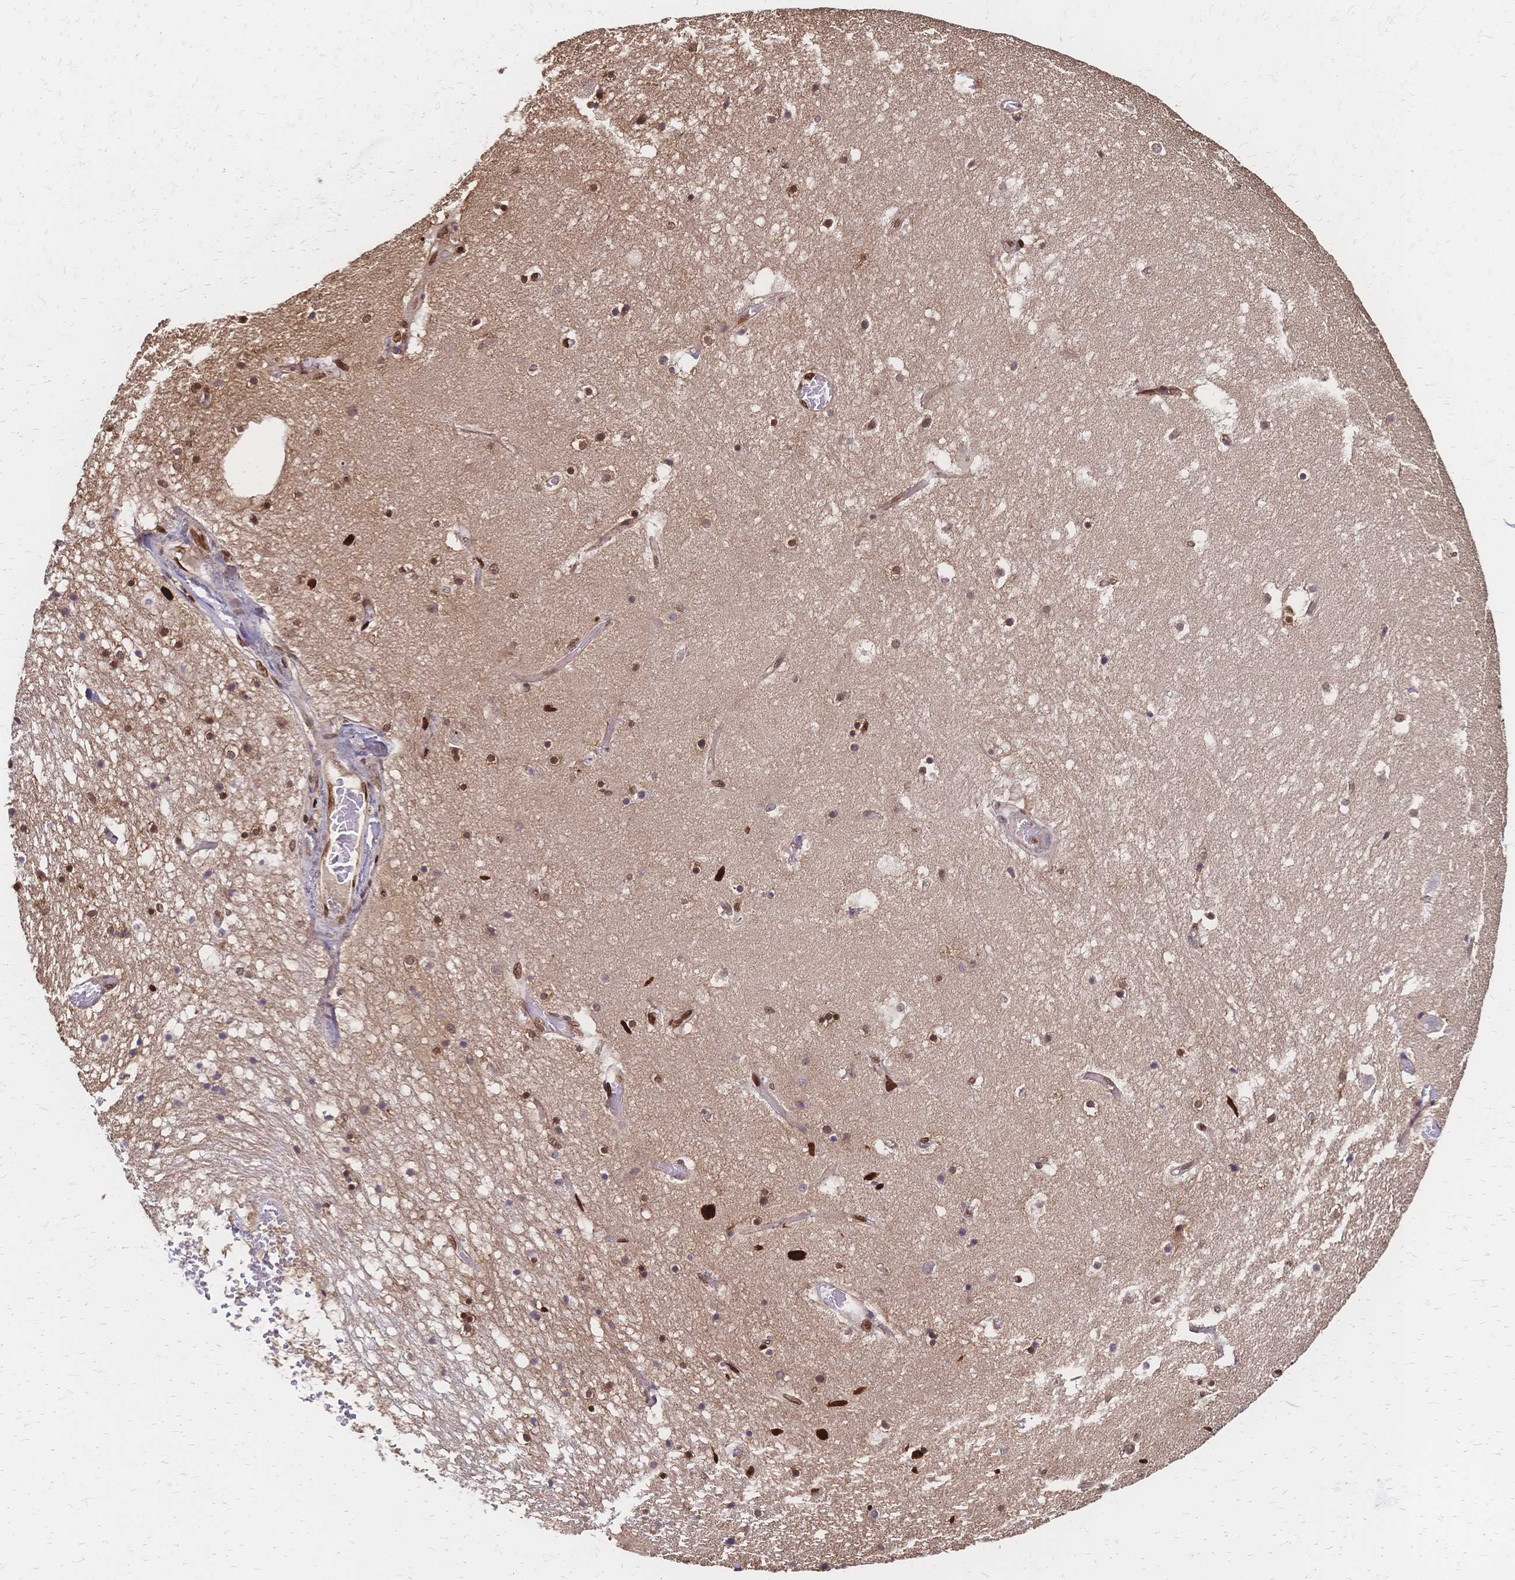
{"staining": {"intensity": "moderate", "quantity": "<25%", "location": "nuclear"}, "tissue": "hippocampus", "cell_type": "Glial cells", "image_type": "normal", "snomed": [{"axis": "morphology", "description": "Normal tissue, NOS"}, {"axis": "topography", "description": "Hippocampus"}], "caption": "The histopathology image demonstrates immunohistochemical staining of normal hippocampus. There is moderate nuclear staining is seen in about <25% of glial cells. Using DAB (3,3'-diaminobenzidine) (brown) and hematoxylin (blue) stains, captured at high magnification using brightfield microscopy.", "gene": "HDGF", "patient": {"sex": "female", "age": 52}}